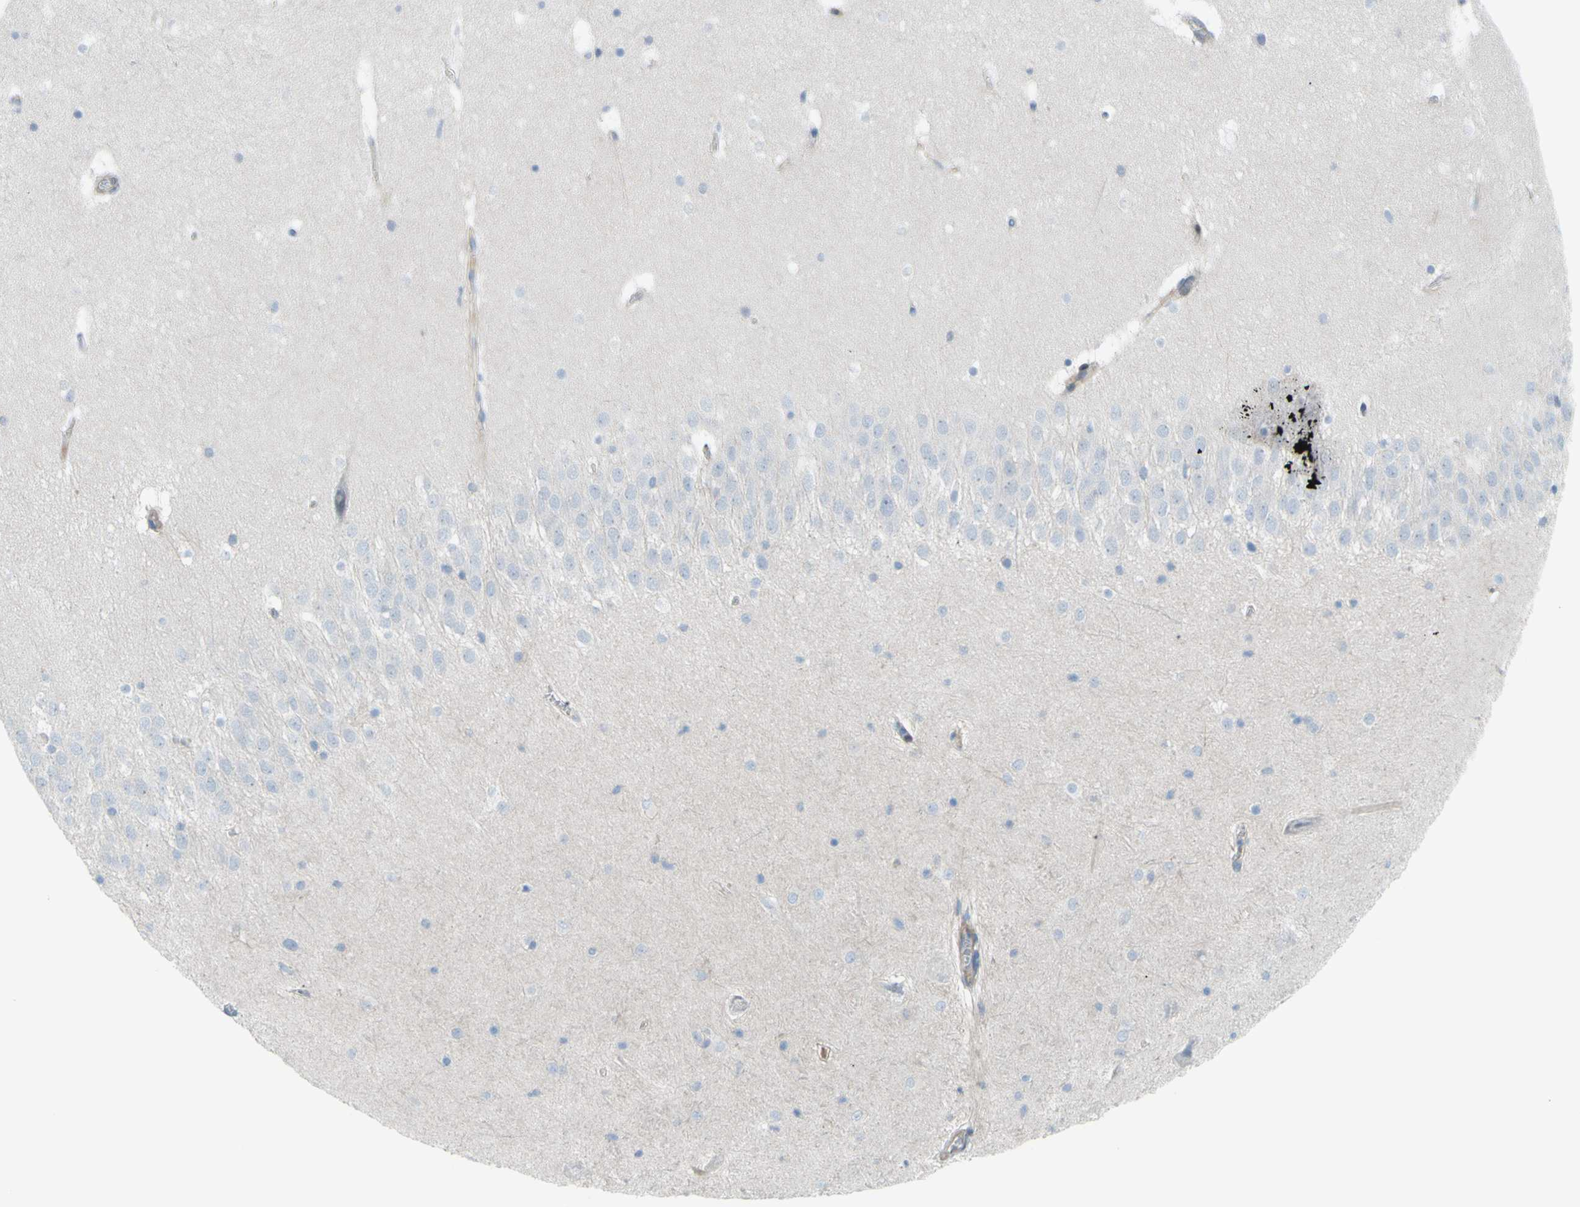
{"staining": {"intensity": "negative", "quantity": "none", "location": "none"}, "tissue": "hippocampus", "cell_type": "Glial cells", "image_type": "normal", "snomed": [{"axis": "morphology", "description": "Normal tissue, NOS"}, {"axis": "topography", "description": "Hippocampus"}], "caption": "The photomicrograph displays no significant positivity in glial cells of hippocampus. (Brightfield microscopy of DAB (3,3'-diaminobenzidine) immunohistochemistry (IHC) at high magnification).", "gene": "PAK2", "patient": {"sex": "male", "age": 45}}